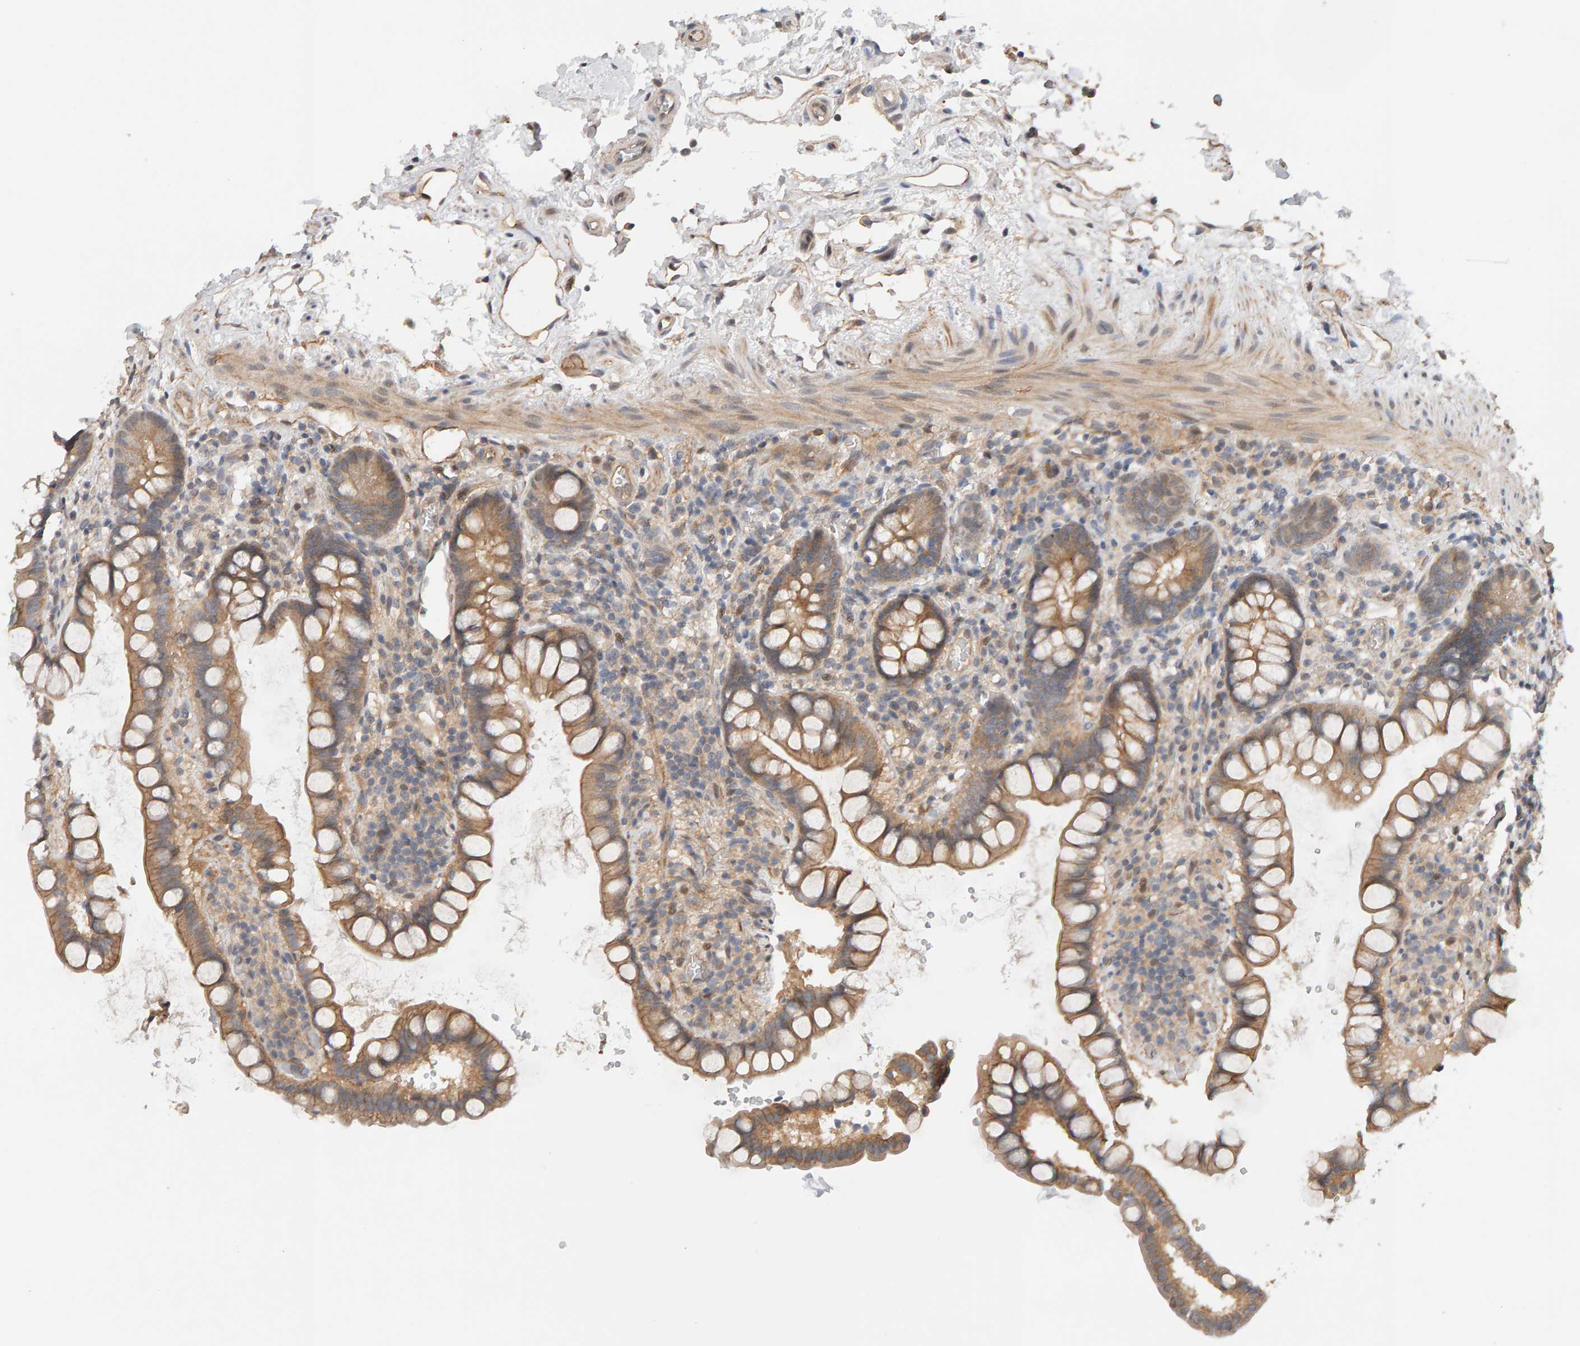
{"staining": {"intensity": "weak", "quantity": ">75%", "location": "cytoplasmic/membranous"}, "tissue": "small intestine", "cell_type": "Glandular cells", "image_type": "normal", "snomed": [{"axis": "morphology", "description": "Normal tissue, NOS"}, {"axis": "topography", "description": "Smooth muscle"}, {"axis": "topography", "description": "Small intestine"}], "caption": "IHC (DAB (3,3'-diaminobenzidine)) staining of normal human small intestine shows weak cytoplasmic/membranous protein positivity in about >75% of glandular cells.", "gene": "PPP1R16A", "patient": {"sex": "female", "age": 84}}